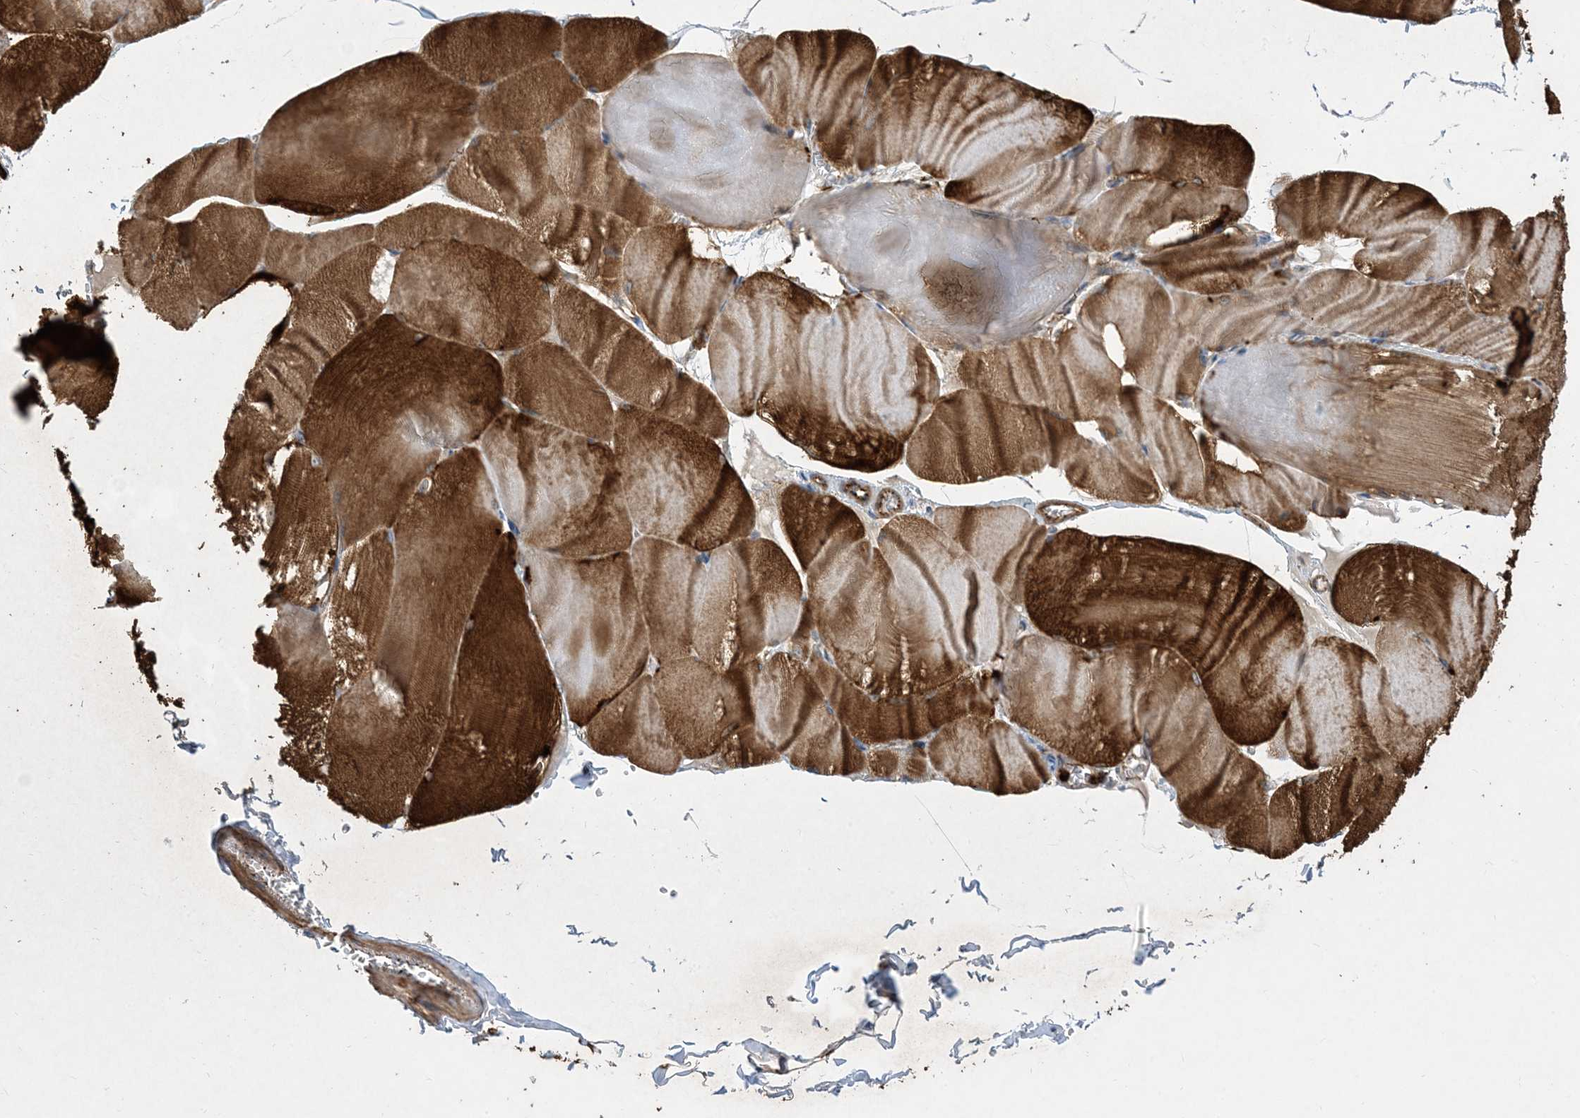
{"staining": {"intensity": "strong", "quantity": ">75%", "location": "cytoplasmic/membranous"}, "tissue": "skeletal muscle", "cell_type": "Myocytes", "image_type": "normal", "snomed": [{"axis": "morphology", "description": "Normal tissue, NOS"}, {"axis": "morphology", "description": "Basal cell carcinoma"}, {"axis": "topography", "description": "Skeletal muscle"}], "caption": "A micrograph of human skeletal muscle stained for a protein reveals strong cytoplasmic/membranous brown staining in myocytes.", "gene": "OTOP1", "patient": {"sex": "female", "age": 64}}